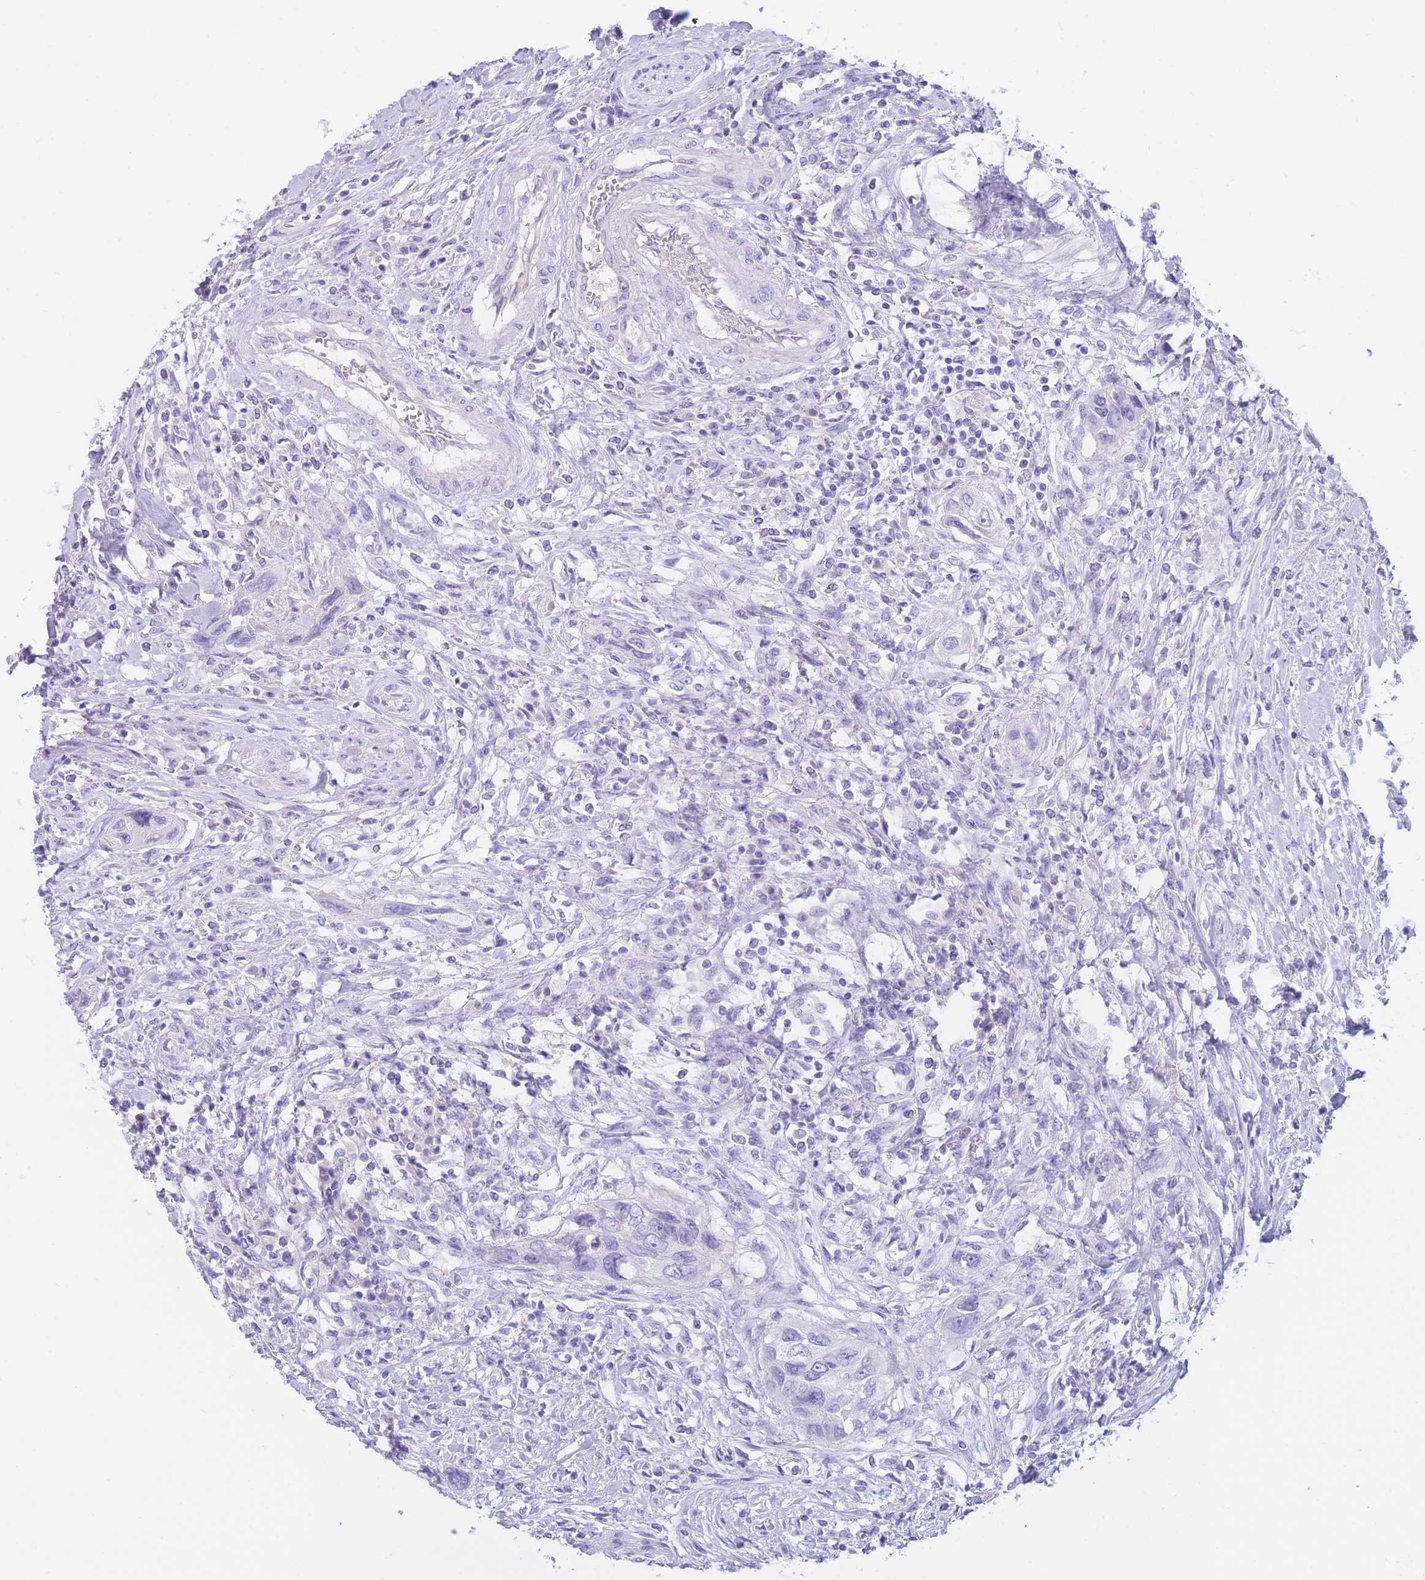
{"staining": {"intensity": "negative", "quantity": "none", "location": "none"}, "tissue": "urothelial cancer", "cell_type": "Tumor cells", "image_type": "cancer", "snomed": [{"axis": "morphology", "description": "Urothelial carcinoma, High grade"}, {"axis": "topography", "description": "Urinary bladder"}], "caption": "High power microscopy image of an IHC photomicrograph of urothelial cancer, revealing no significant expression in tumor cells.", "gene": "SULT1A1", "patient": {"sex": "female", "age": 60}}